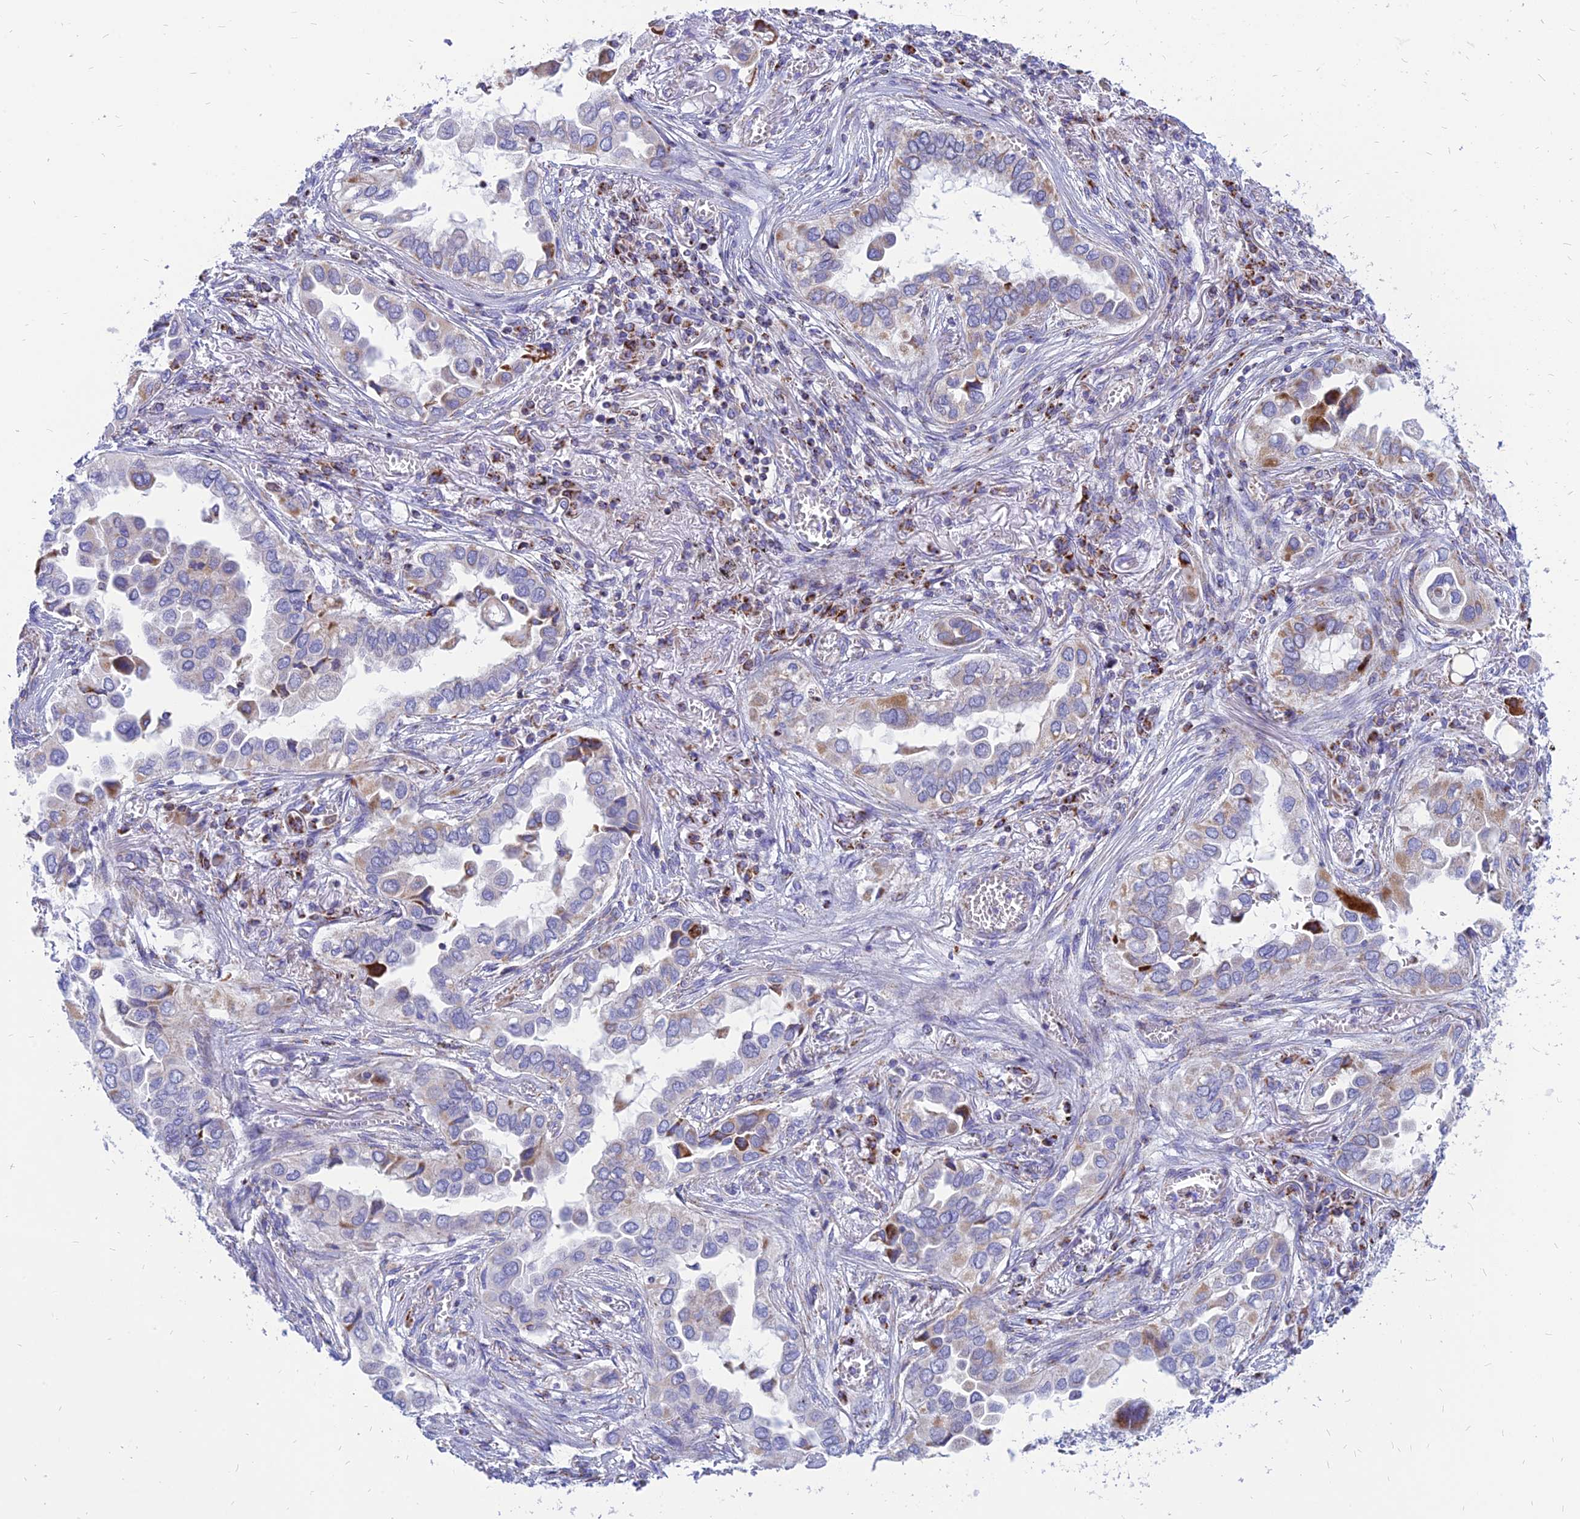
{"staining": {"intensity": "strong", "quantity": "<25%", "location": "cytoplasmic/membranous"}, "tissue": "lung cancer", "cell_type": "Tumor cells", "image_type": "cancer", "snomed": [{"axis": "morphology", "description": "Adenocarcinoma, NOS"}, {"axis": "topography", "description": "Lung"}], "caption": "Immunohistochemical staining of human lung cancer exhibits medium levels of strong cytoplasmic/membranous staining in about <25% of tumor cells.", "gene": "PACC1", "patient": {"sex": "female", "age": 76}}